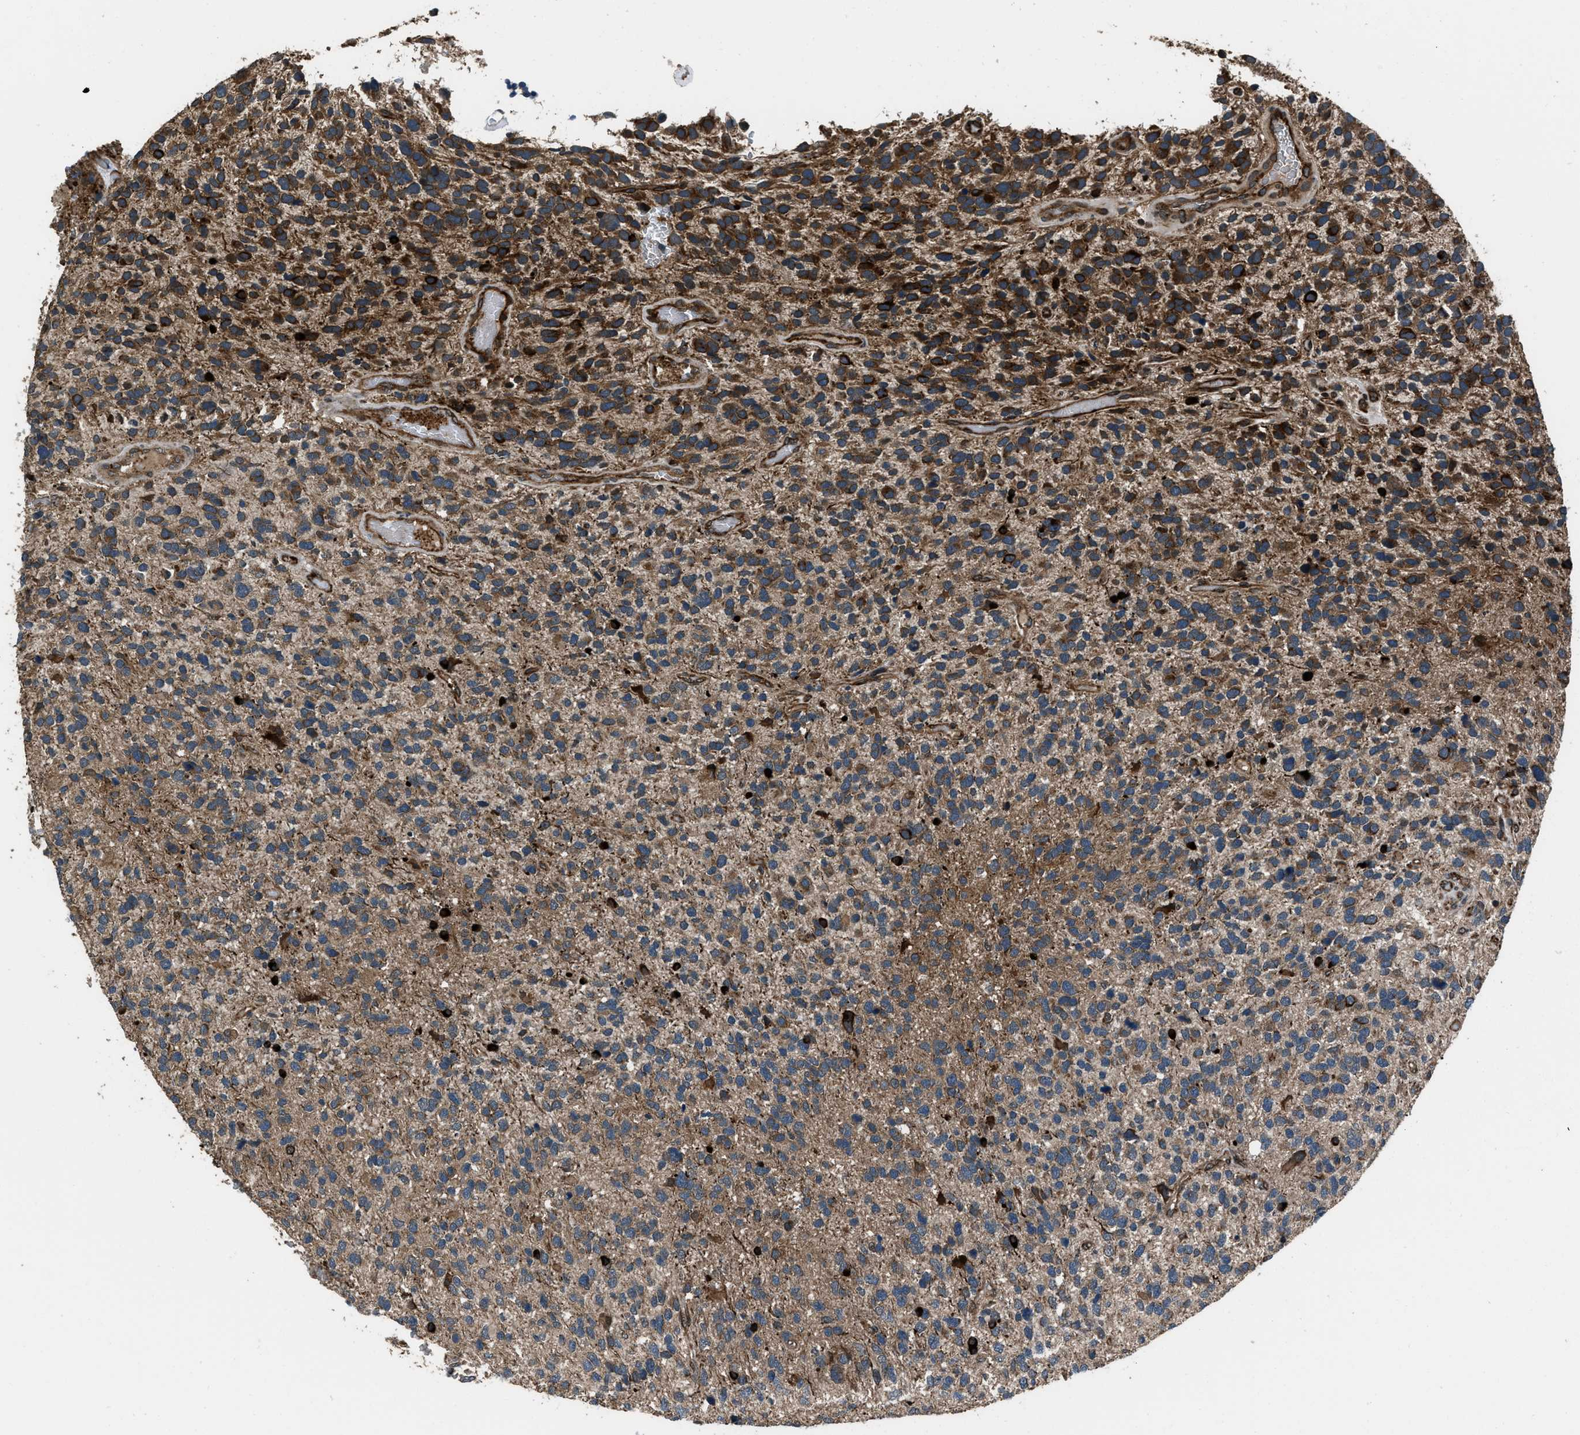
{"staining": {"intensity": "moderate", "quantity": ">75%", "location": "cytoplasmic/membranous"}, "tissue": "glioma", "cell_type": "Tumor cells", "image_type": "cancer", "snomed": [{"axis": "morphology", "description": "Glioma, malignant, High grade"}, {"axis": "topography", "description": "Brain"}], "caption": "Protein staining of malignant glioma (high-grade) tissue shows moderate cytoplasmic/membranous positivity in approximately >75% of tumor cells.", "gene": "IRAK4", "patient": {"sex": "female", "age": 58}}